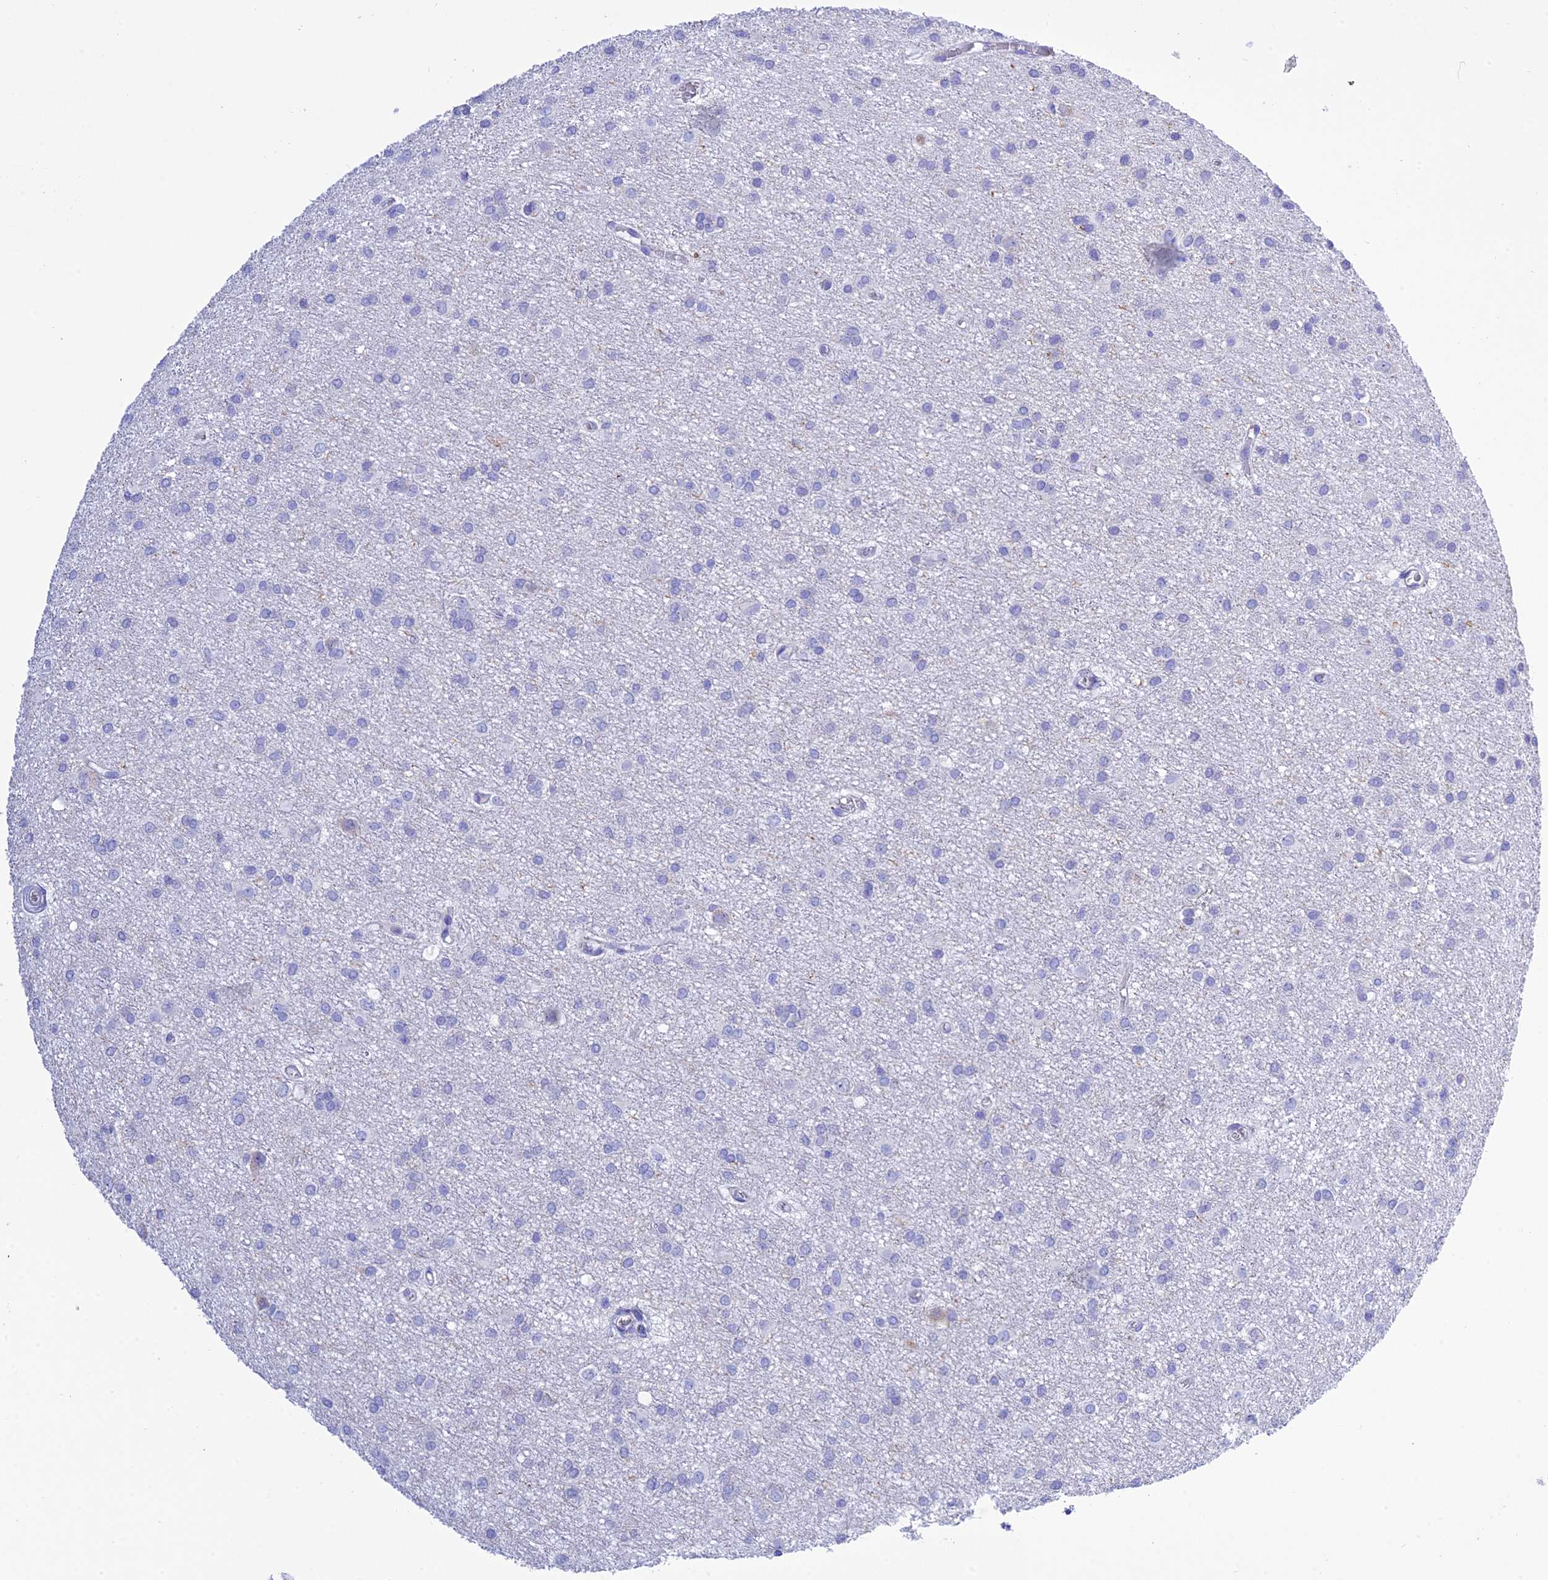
{"staining": {"intensity": "negative", "quantity": "none", "location": "none"}, "tissue": "glioma", "cell_type": "Tumor cells", "image_type": "cancer", "snomed": [{"axis": "morphology", "description": "Glioma, malignant, High grade"}, {"axis": "topography", "description": "Brain"}], "caption": "There is no significant staining in tumor cells of malignant glioma (high-grade).", "gene": "FRA10AC1", "patient": {"sex": "female", "age": 50}}